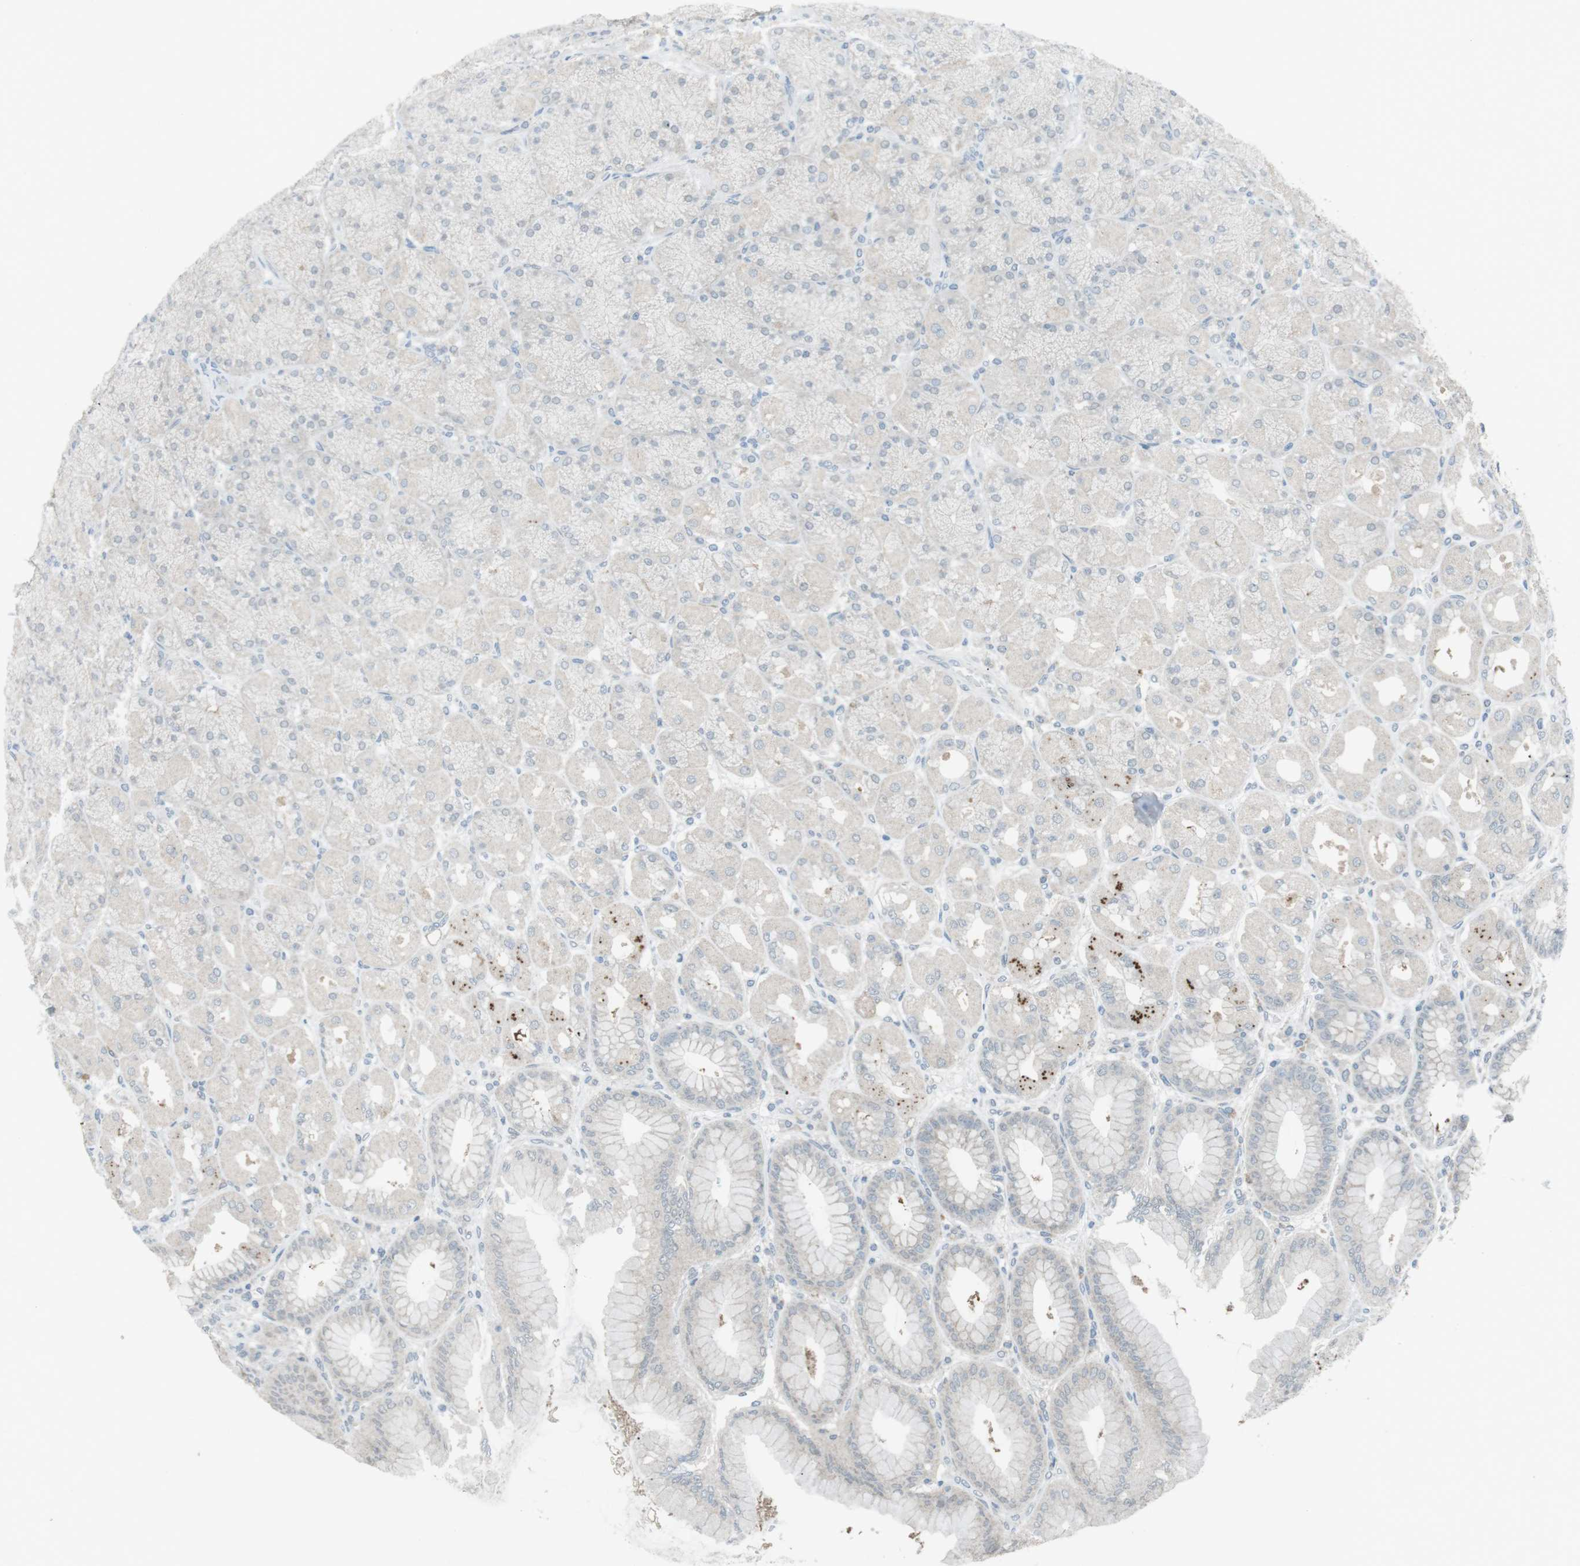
{"staining": {"intensity": "moderate", "quantity": "<25%", "location": "cytoplasmic/membranous"}, "tissue": "stomach", "cell_type": "Glandular cells", "image_type": "normal", "snomed": [{"axis": "morphology", "description": "Normal tissue, NOS"}, {"axis": "topography", "description": "Stomach, upper"}], "caption": "Unremarkable stomach was stained to show a protein in brown. There is low levels of moderate cytoplasmic/membranous staining in about <25% of glandular cells.", "gene": "FCRLA", "patient": {"sex": "female", "age": 56}}